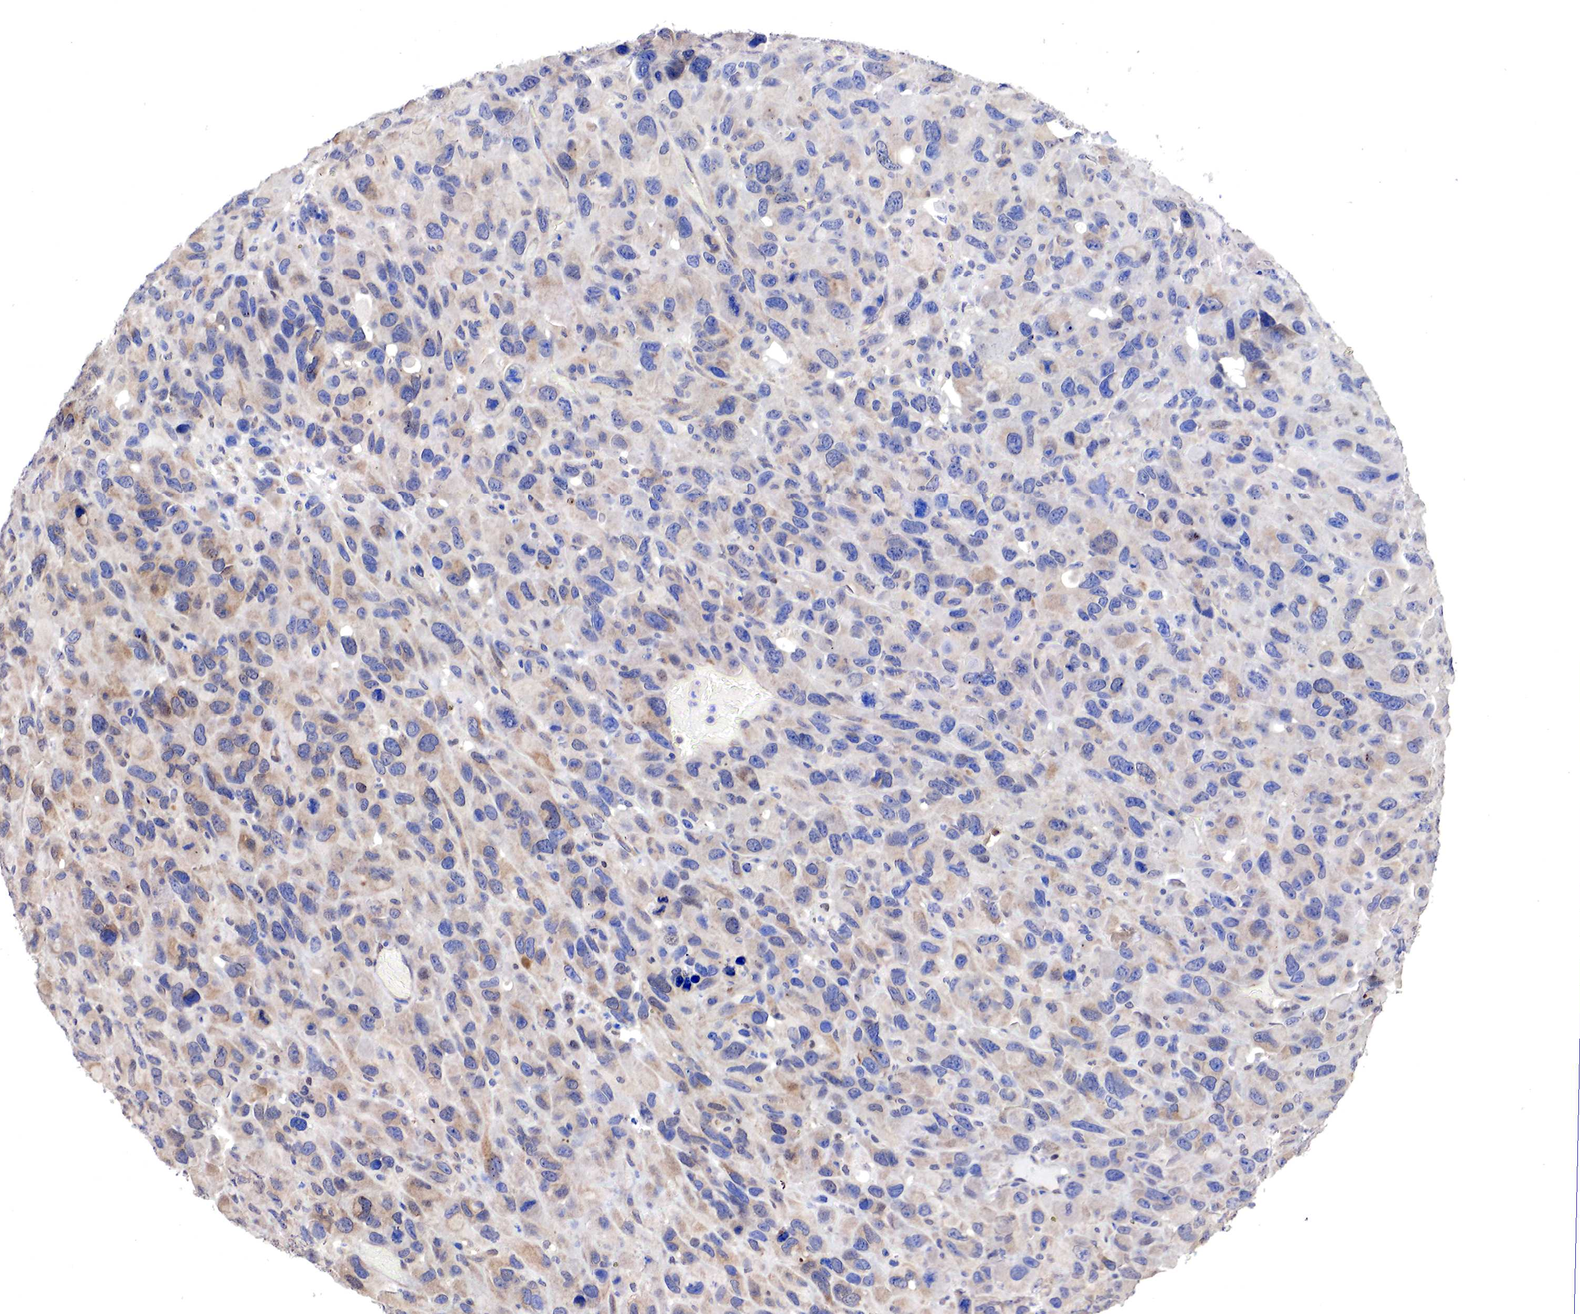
{"staining": {"intensity": "weak", "quantity": "25%-75%", "location": "cytoplasmic/membranous"}, "tissue": "renal cancer", "cell_type": "Tumor cells", "image_type": "cancer", "snomed": [{"axis": "morphology", "description": "Adenocarcinoma, NOS"}, {"axis": "topography", "description": "Kidney"}], "caption": "Protein expression by immunohistochemistry reveals weak cytoplasmic/membranous staining in approximately 25%-75% of tumor cells in adenocarcinoma (renal).", "gene": "PABIR2", "patient": {"sex": "male", "age": 79}}